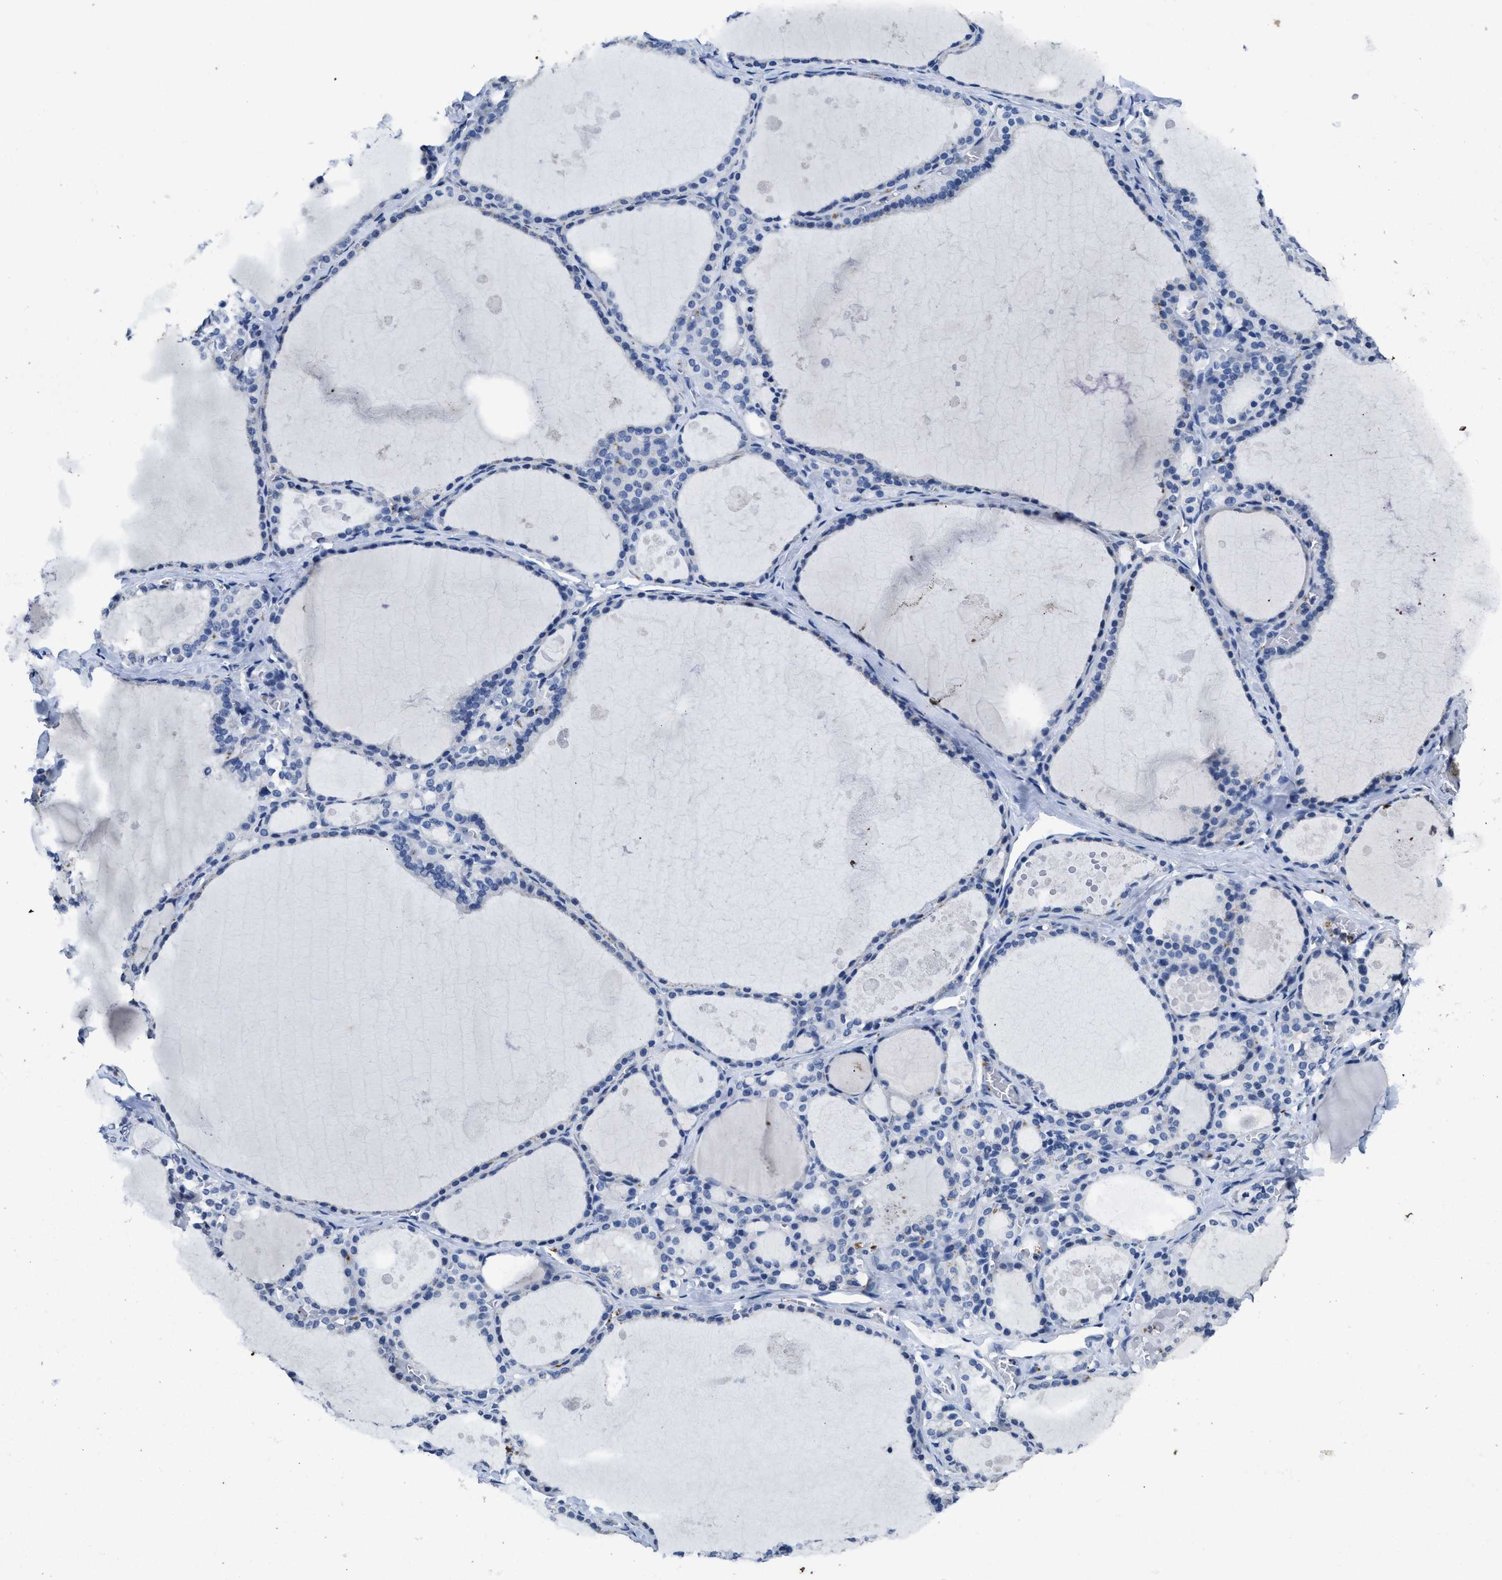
{"staining": {"intensity": "negative", "quantity": "none", "location": "none"}, "tissue": "thyroid gland", "cell_type": "Glandular cells", "image_type": "normal", "snomed": [{"axis": "morphology", "description": "Normal tissue, NOS"}, {"axis": "topography", "description": "Thyroid gland"}], "caption": "The micrograph displays no staining of glandular cells in unremarkable thyroid gland.", "gene": "ITGA2B", "patient": {"sex": "male", "age": 56}}